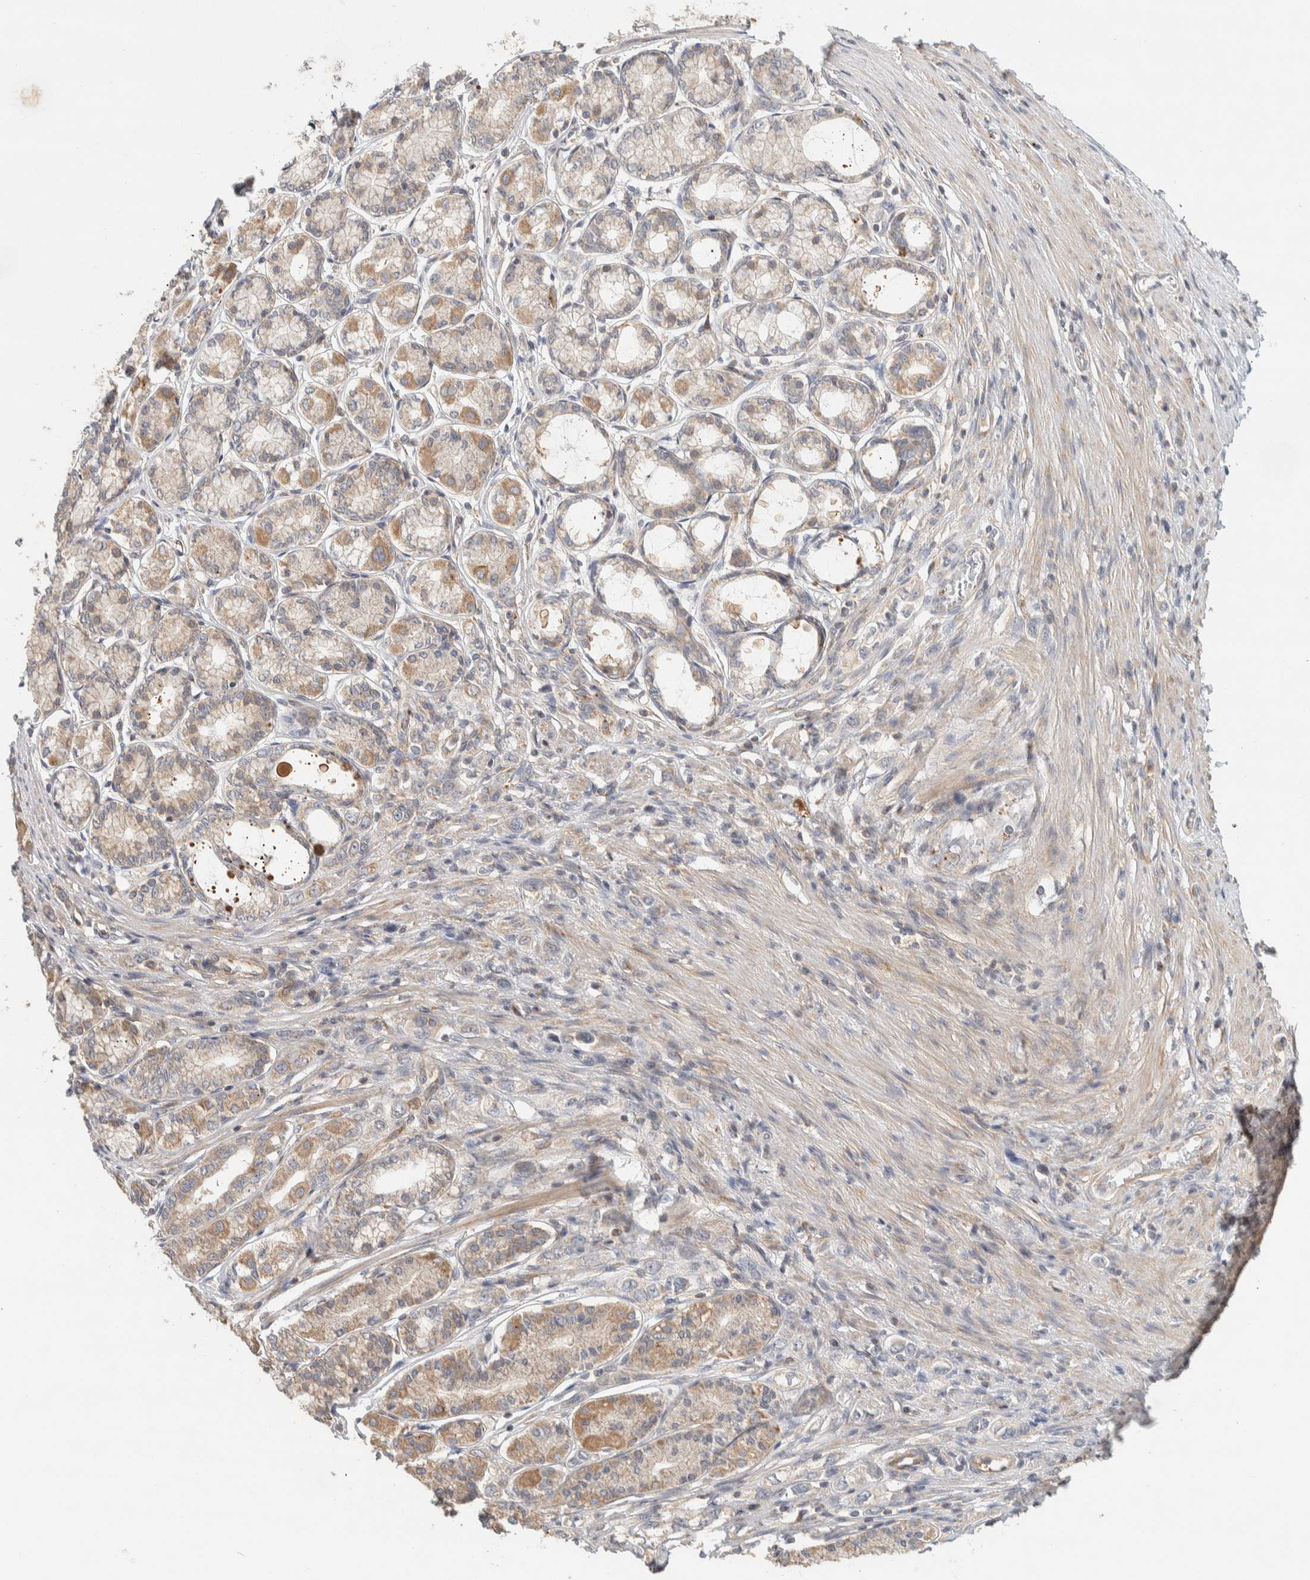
{"staining": {"intensity": "weak", "quantity": ">75%", "location": "cytoplasmic/membranous"}, "tissue": "stomach cancer", "cell_type": "Tumor cells", "image_type": "cancer", "snomed": [{"axis": "morphology", "description": "Adenocarcinoma, NOS"}, {"axis": "topography", "description": "Stomach"}], "caption": "Stomach adenocarcinoma tissue shows weak cytoplasmic/membranous expression in approximately >75% of tumor cells, visualized by immunohistochemistry.", "gene": "KIF9", "patient": {"sex": "female", "age": 65}}